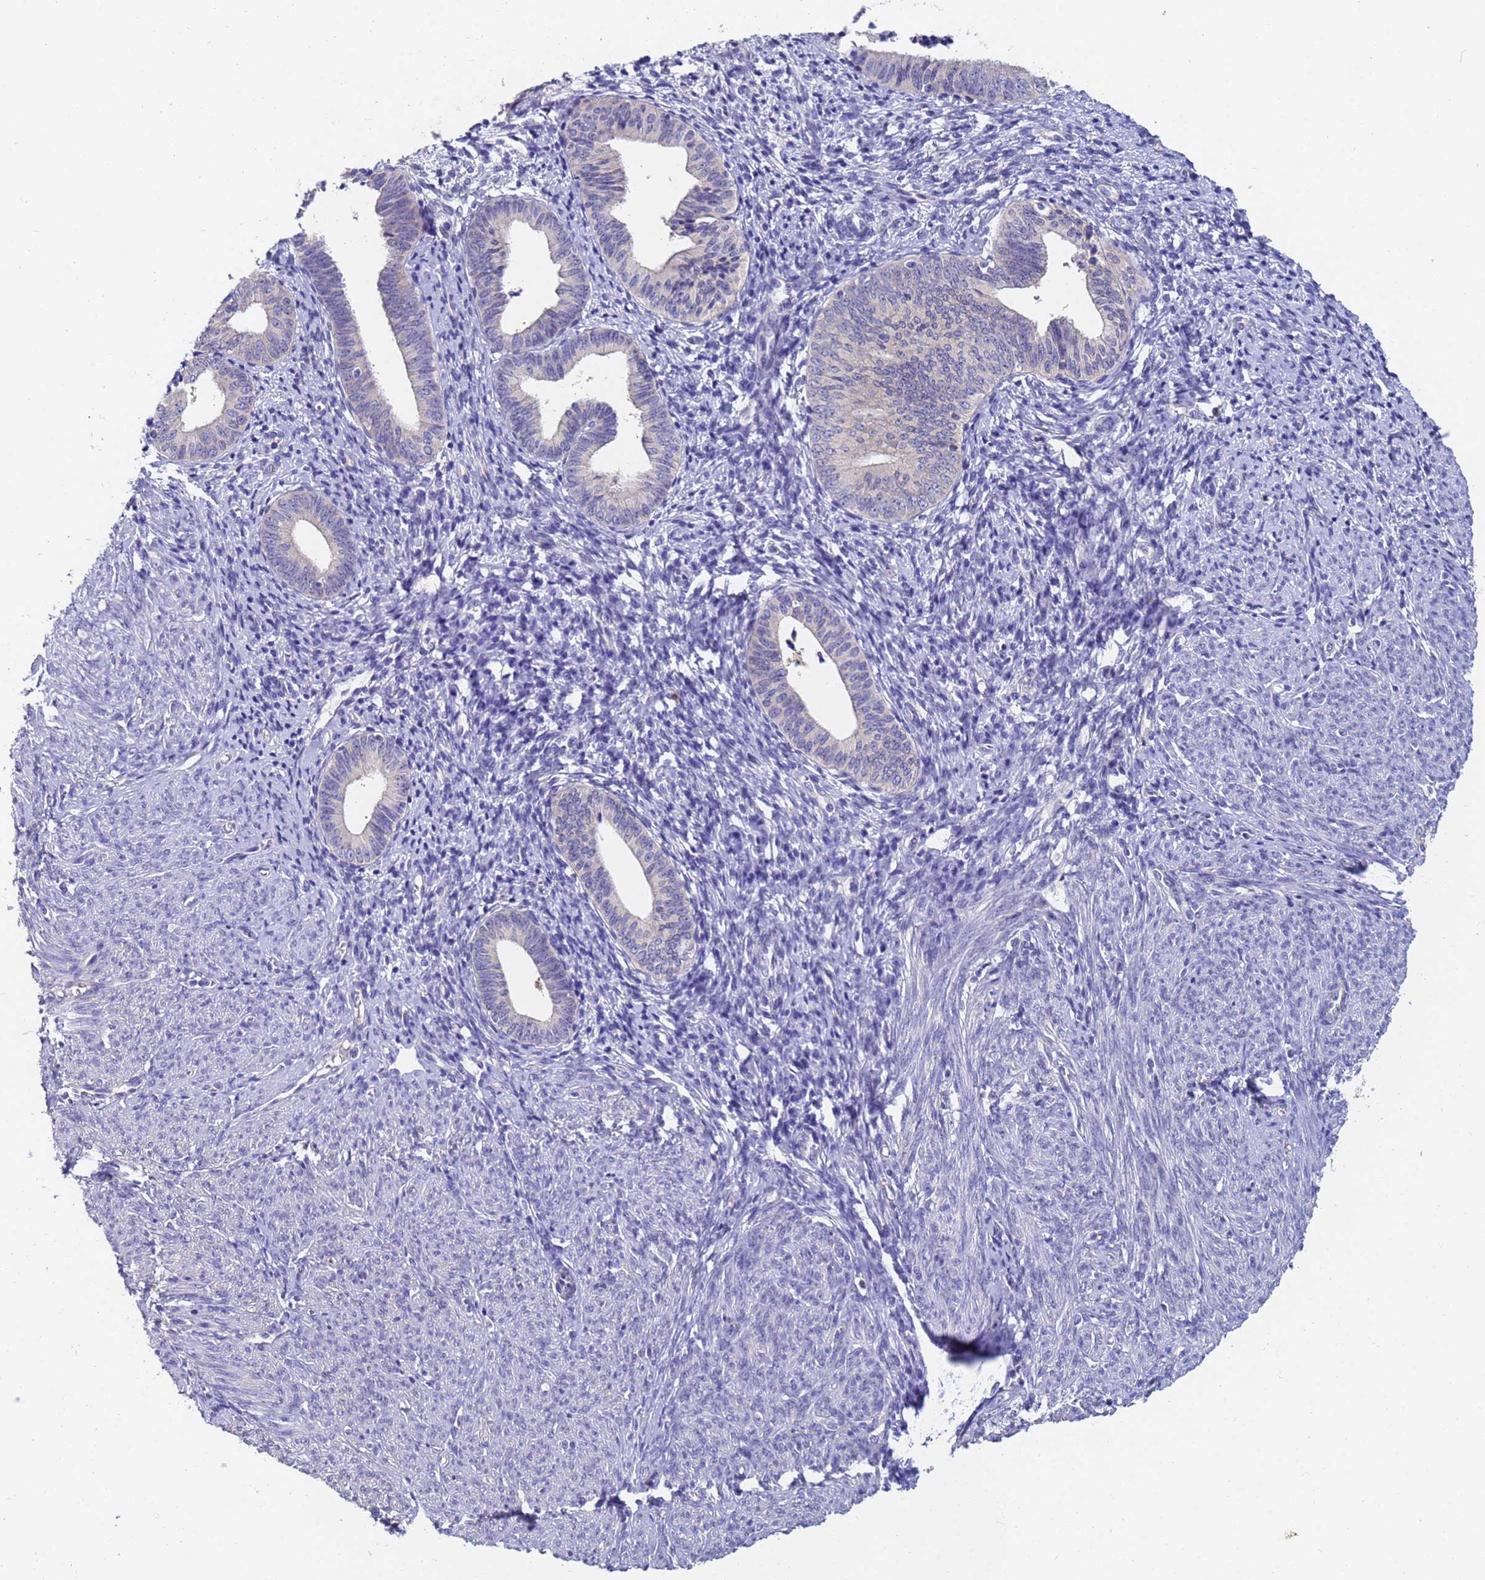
{"staining": {"intensity": "negative", "quantity": "none", "location": "none"}, "tissue": "endometrial cancer", "cell_type": "Tumor cells", "image_type": "cancer", "snomed": [{"axis": "morphology", "description": "Adenocarcinoma, NOS"}, {"axis": "topography", "description": "Endometrium"}], "caption": "High magnification brightfield microscopy of adenocarcinoma (endometrial) stained with DAB (3,3'-diaminobenzidine) (brown) and counterstained with hematoxylin (blue): tumor cells show no significant staining. The staining is performed using DAB (3,3'-diaminobenzidine) brown chromogen with nuclei counter-stained in using hematoxylin.", "gene": "TTLL11", "patient": {"sex": "female", "age": 79}}